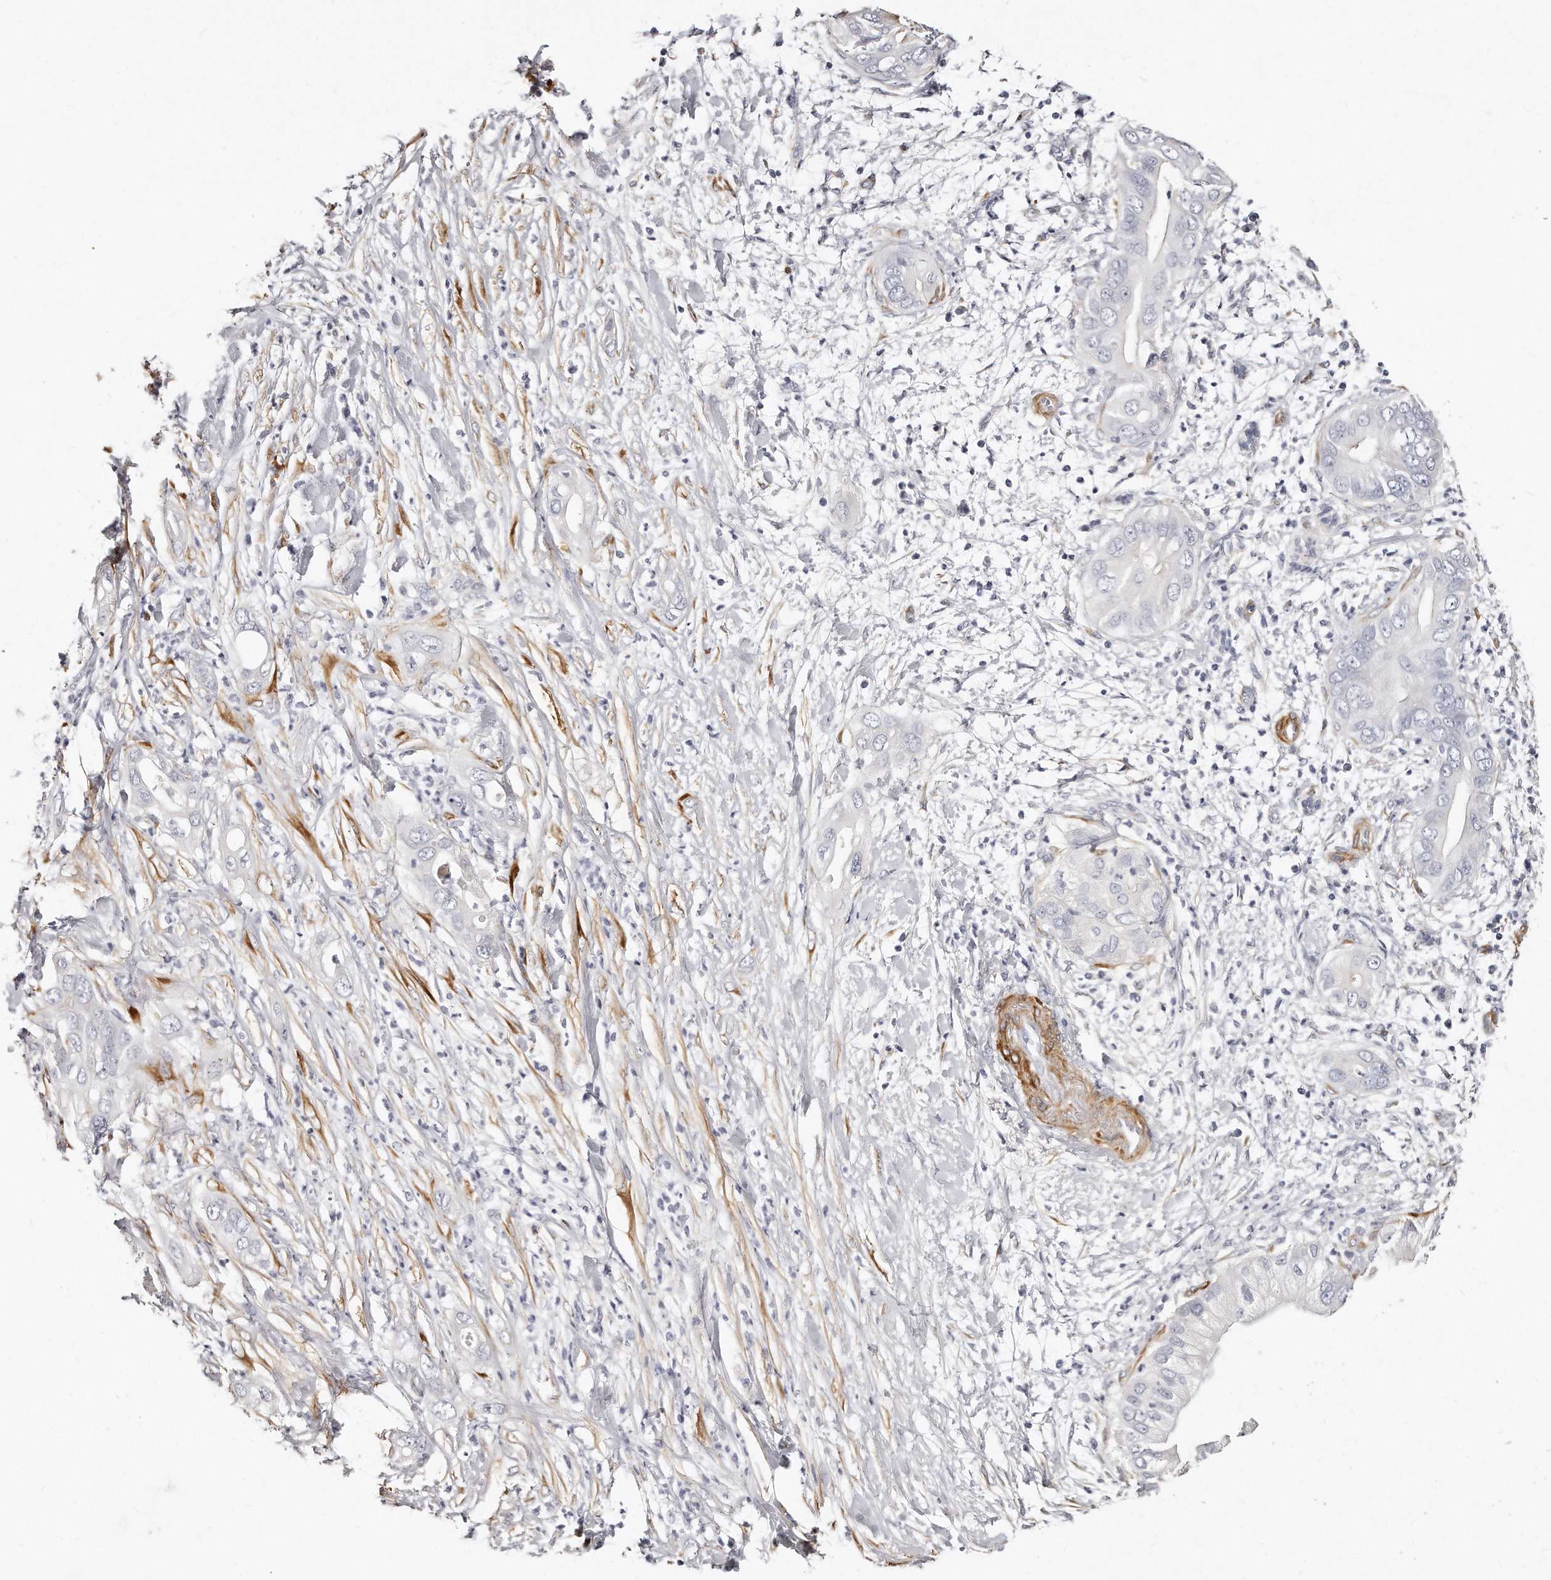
{"staining": {"intensity": "negative", "quantity": "none", "location": "none"}, "tissue": "pancreatic cancer", "cell_type": "Tumor cells", "image_type": "cancer", "snomed": [{"axis": "morphology", "description": "Adenocarcinoma, NOS"}, {"axis": "topography", "description": "Pancreas"}], "caption": "There is no significant positivity in tumor cells of pancreatic cancer (adenocarcinoma).", "gene": "LMOD1", "patient": {"sex": "female", "age": 78}}